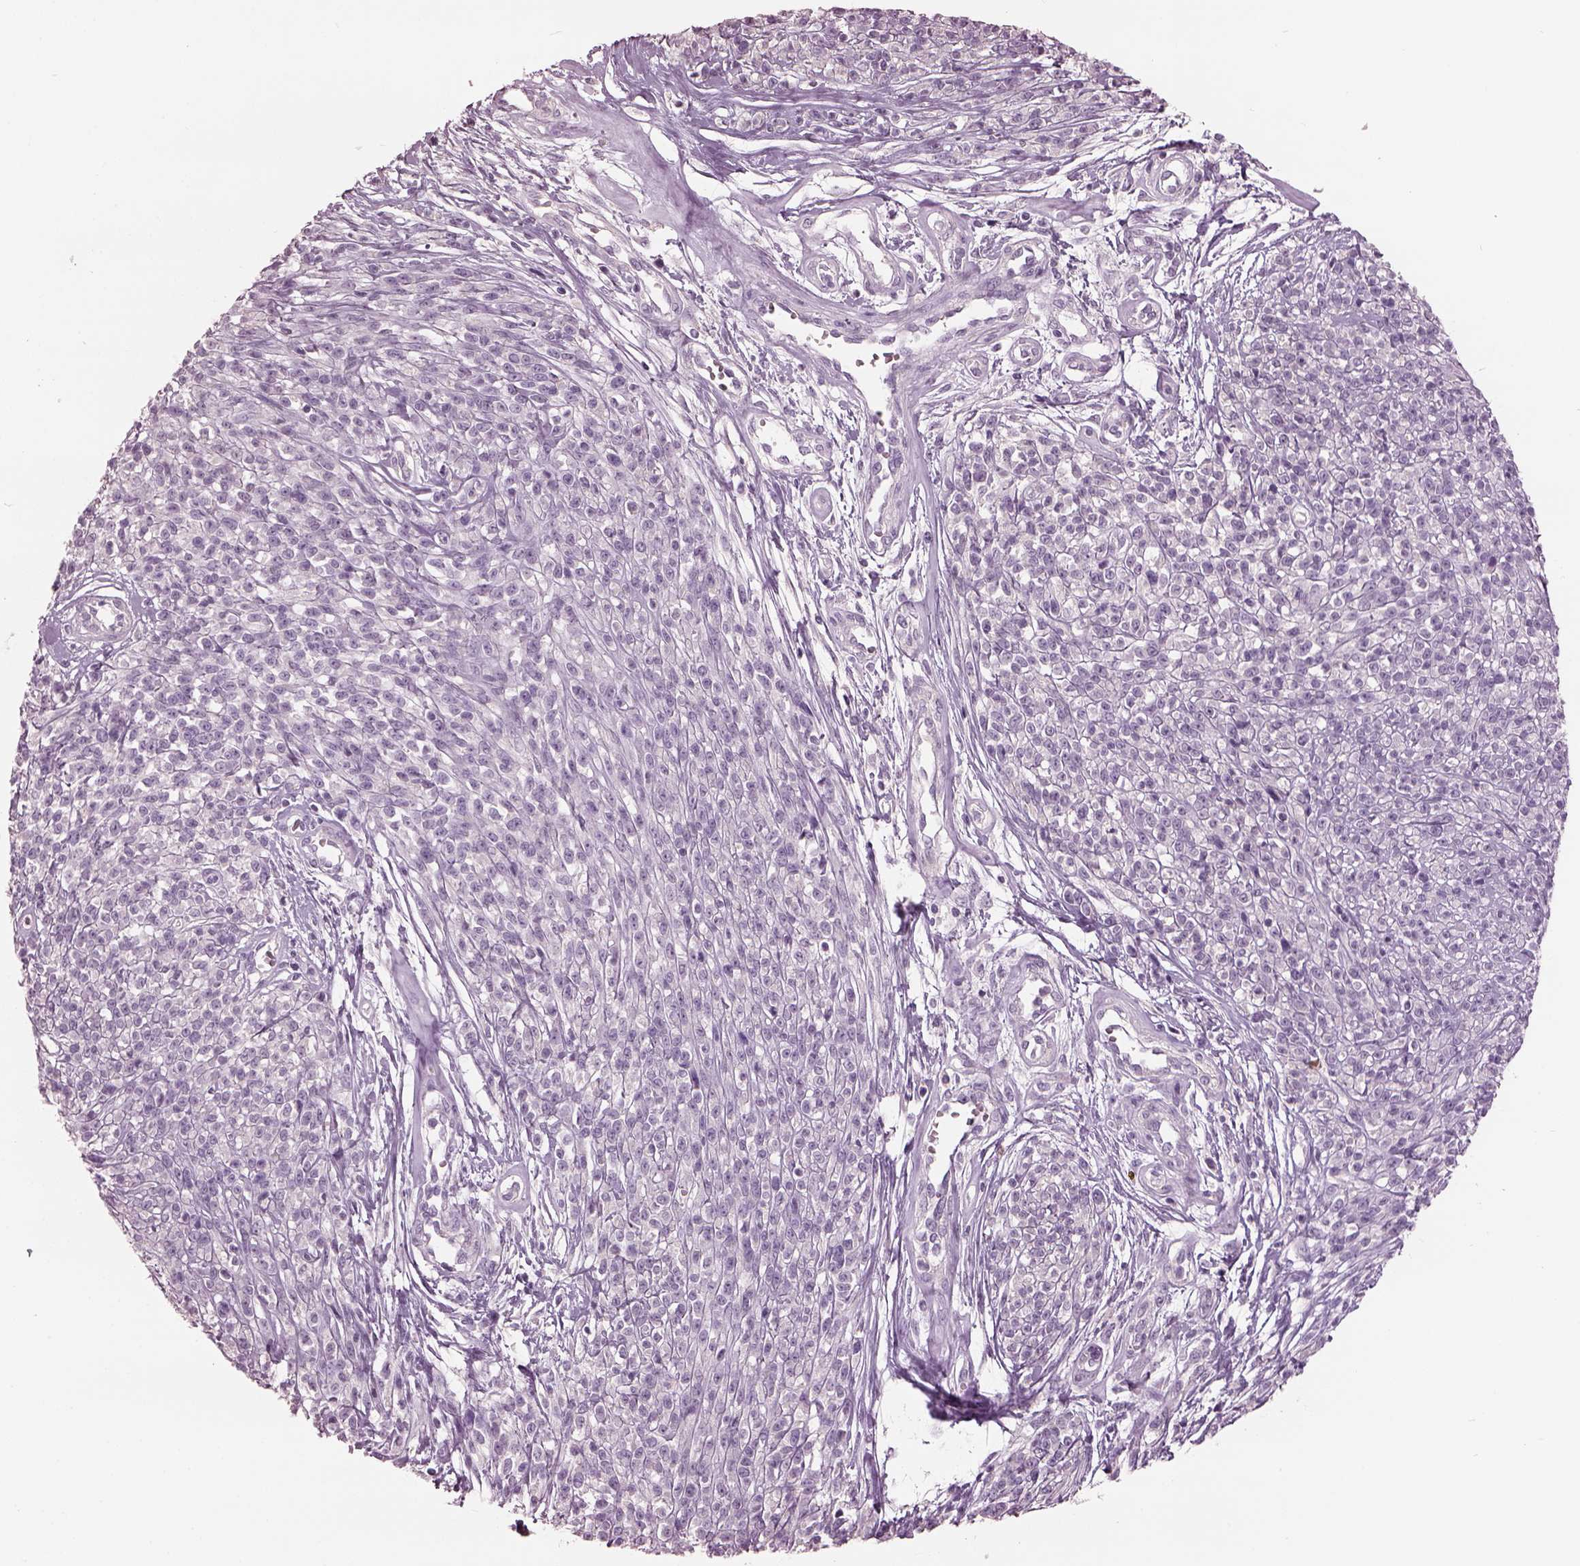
{"staining": {"intensity": "negative", "quantity": "none", "location": "none"}, "tissue": "melanoma", "cell_type": "Tumor cells", "image_type": "cancer", "snomed": [{"axis": "morphology", "description": "Malignant melanoma, NOS"}, {"axis": "topography", "description": "Skin"}, {"axis": "topography", "description": "Skin of trunk"}], "caption": "A micrograph of human melanoma is negative for staining in tumor cells.", "gene": "PACRG", "patient": {"sex": "male", "age": 74}}